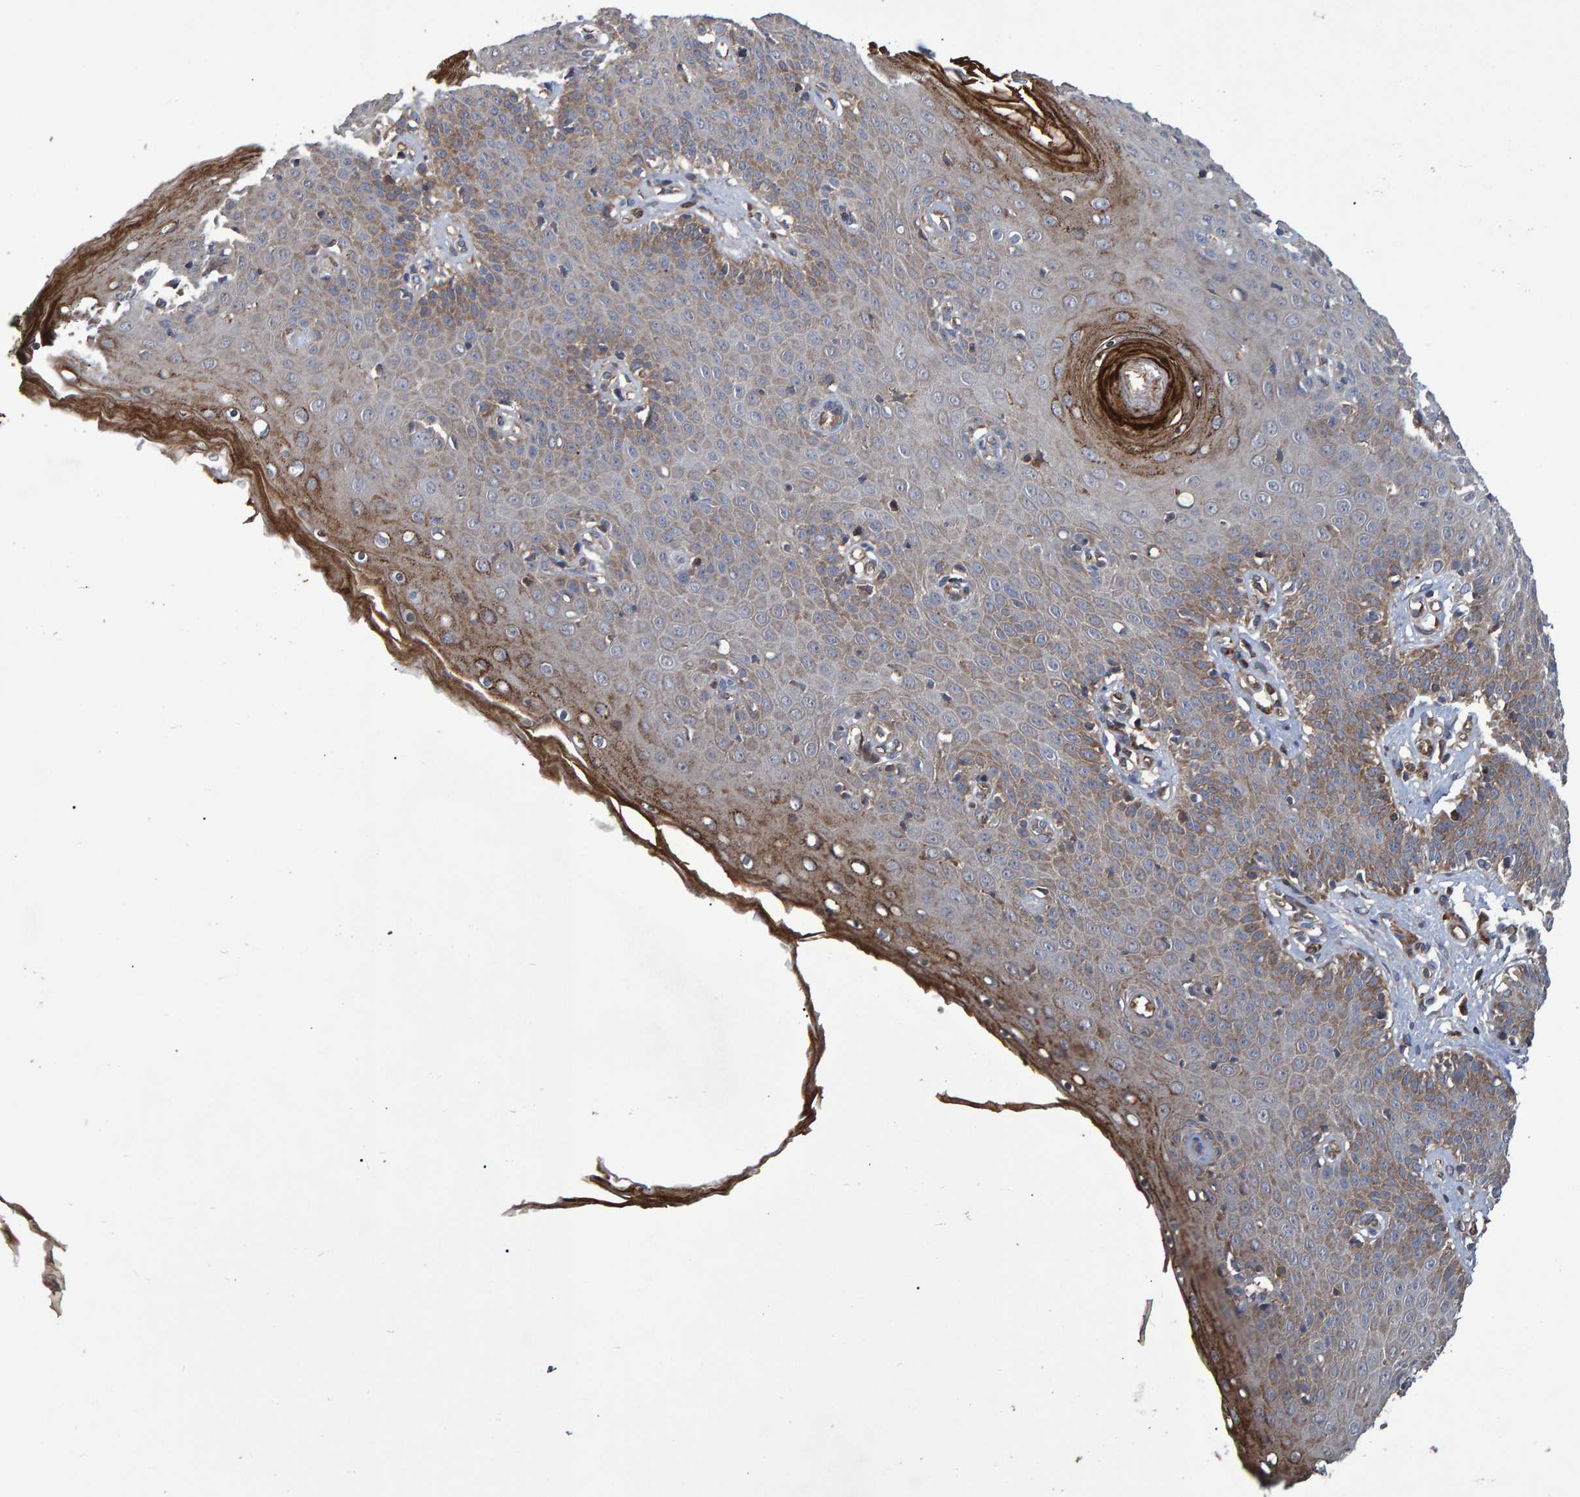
{"staining": {"intensity": "moderate", "quantity": "25%-75%", "location": "cytoplasmic/membranous"}, "tissue": "skin", "cell_type": "Epidermal cells", "image_type": "normal", "snomed": [{"axis": "morphology", "description": "Normal tissue, NOS"}, {"axis": "topography", "description": "Vulva"}], "caption": "A micrograph showing moderate cytoplasmic/membranous expression in about 25%-75% of epidermal cells in benign skin, as visualized by brown immunohistochemical staining.", "gene": "SLIT2", "patient": {"sex": "female", "age": 66}}